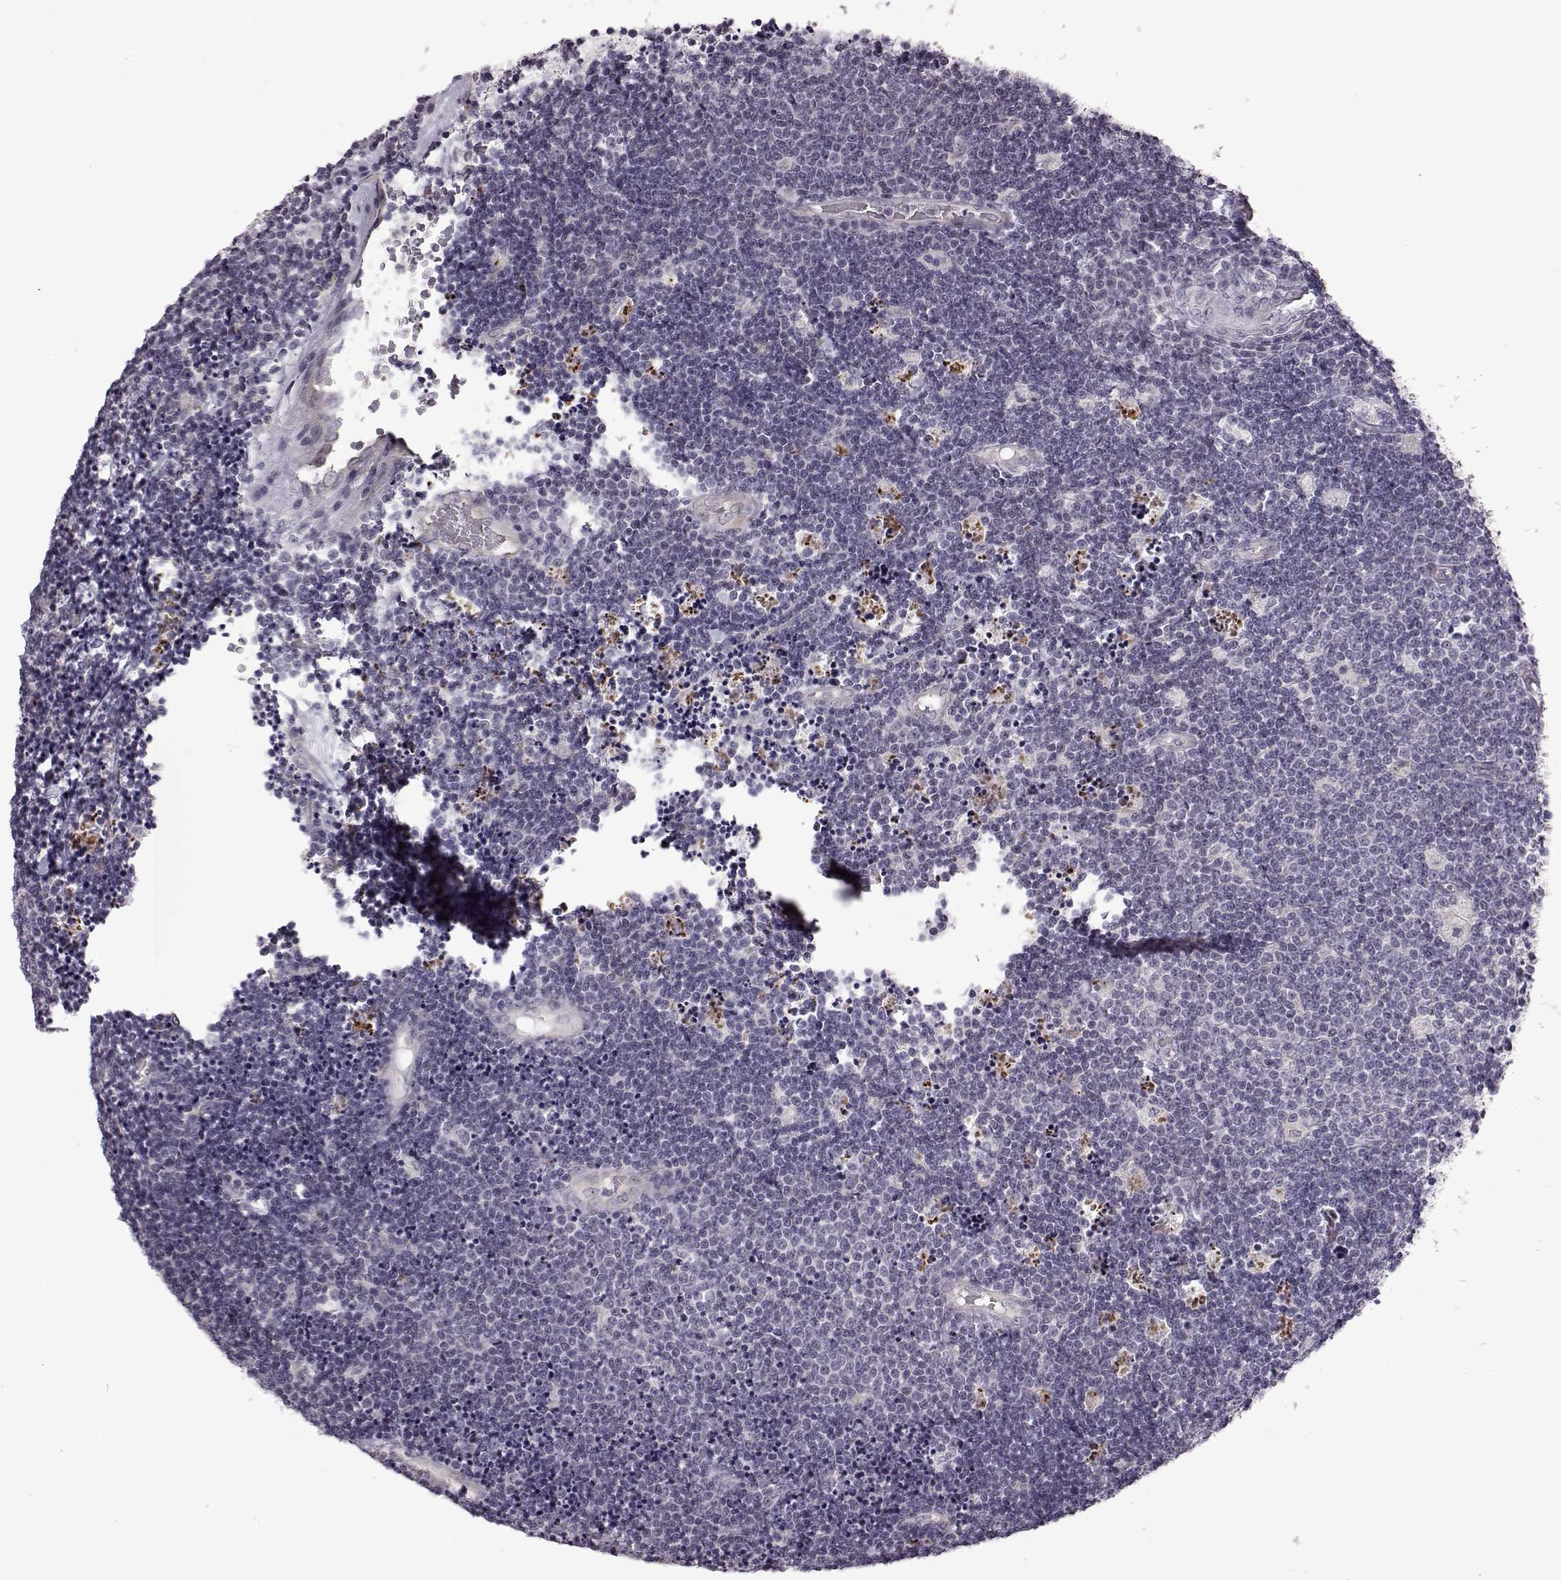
{"staining": {"intensity": "negative", "quantity": "none", "location": "none"}, "tissue": "lymphoma", "cell_type": "Tumor cells", "image_type": "cancer", "snomed": [{"axis": "morphology", "description": "Malignant lymphoma, non-Hodgkin's type, Low grade"}, {"axis": "topography", "description": "Brain"}], "caption": "Tumor cells are negative for protein expression in human lymphoma.", "gene": "GAL", "patient": {"sex": "female", "age": 66}}